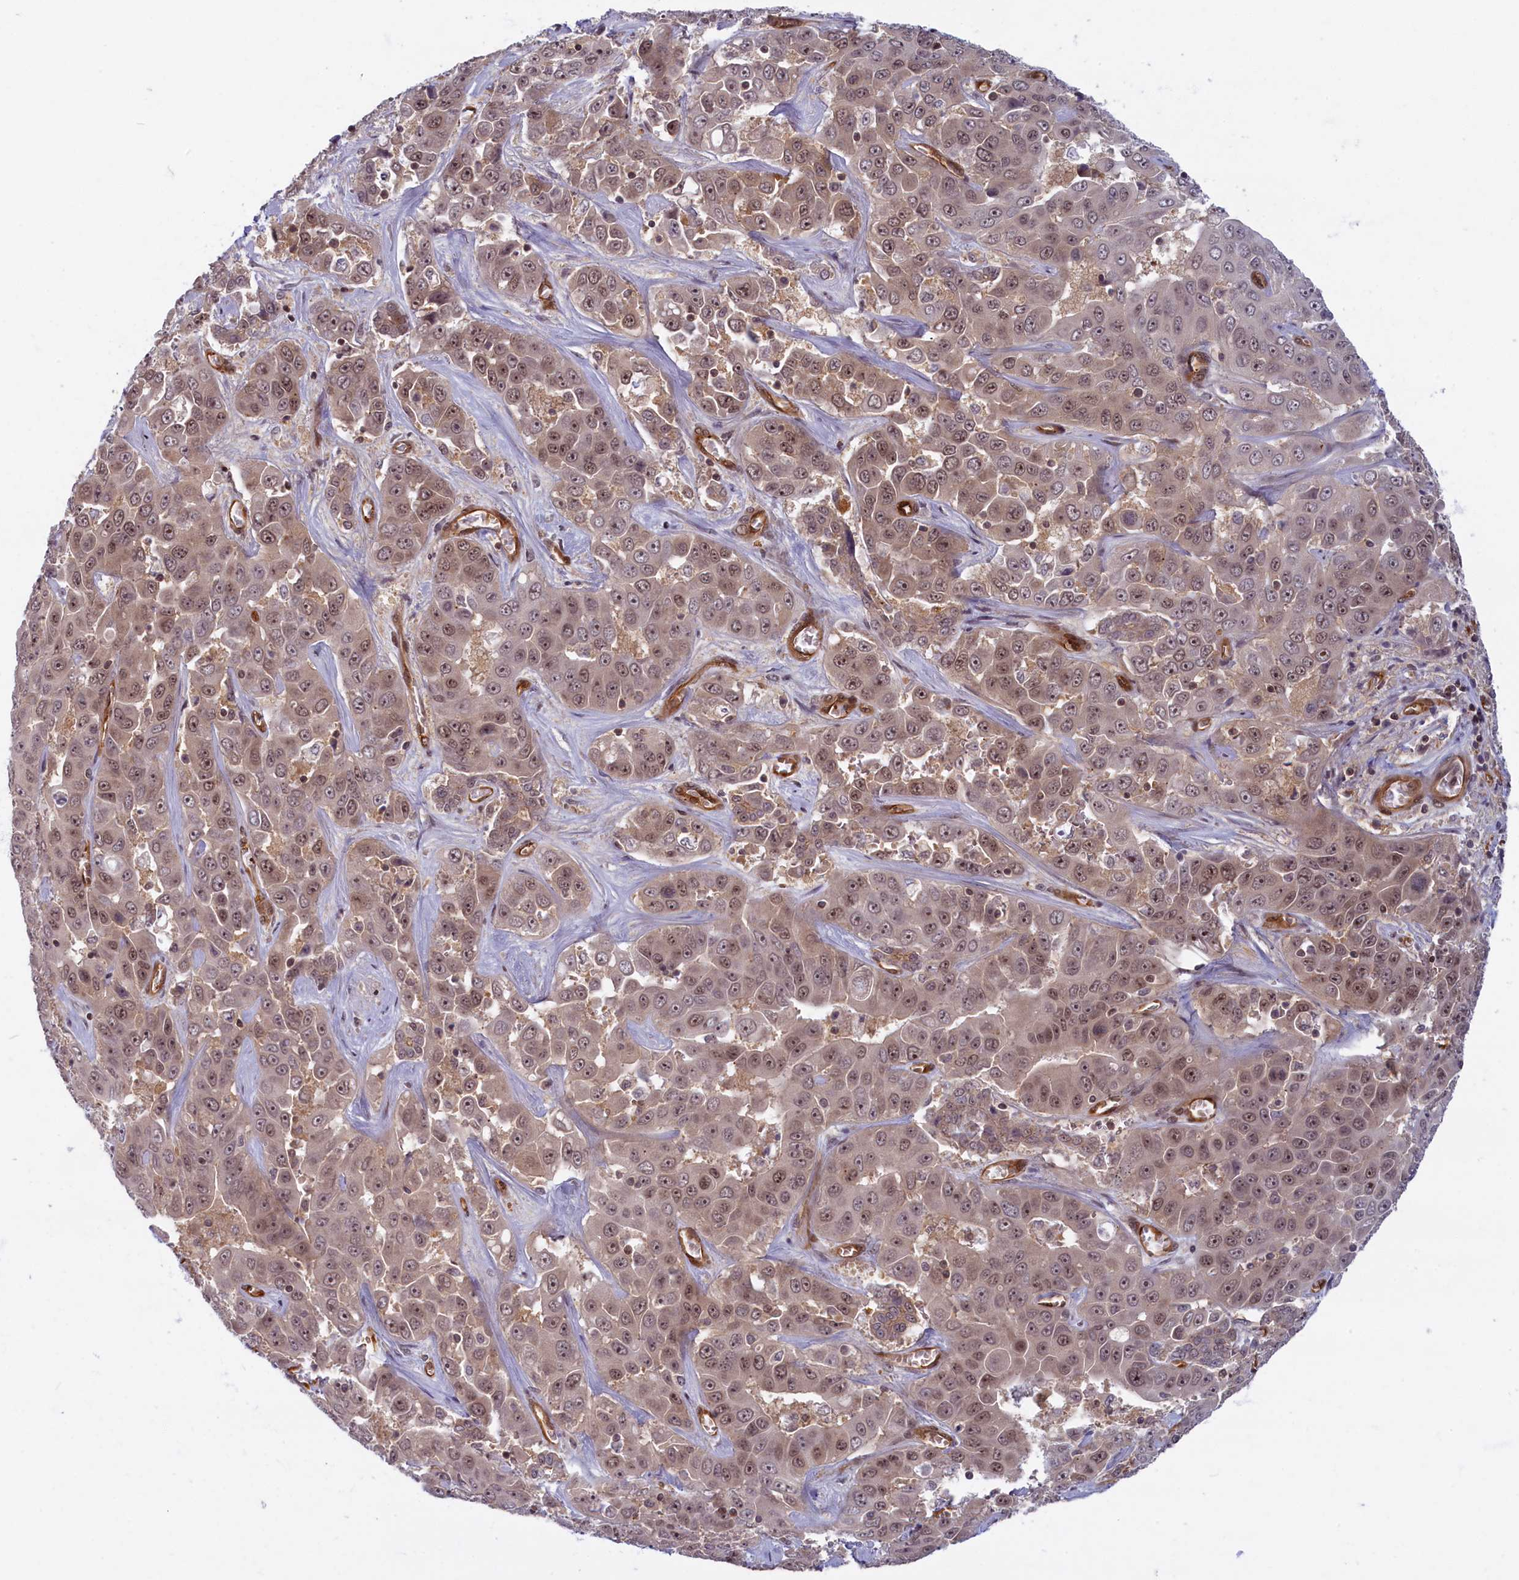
{"staining": {"intensity": "weak", "quantity": "25%-75%", "location": "cytoplasmic/membranous,nuclear"}, "tissue": "liver cancer", "cell_type": "Tumor cells", "image_type": "cancer", "snomed": [{"axis": "morphology", "description": "Cholangiocarcinoma"}, {"axis": "topography", "description": "Liver"}], "caption": "Human liver cancer (cholangiocarcinoma) stained for a protein (brown) demonstrates weak cytoplasmic/membranous and nuclear positive expression in approximately 25%-75% of tumor cells.", "gene": "SNRK", "patient": {"sex": "female", "age": 52}}